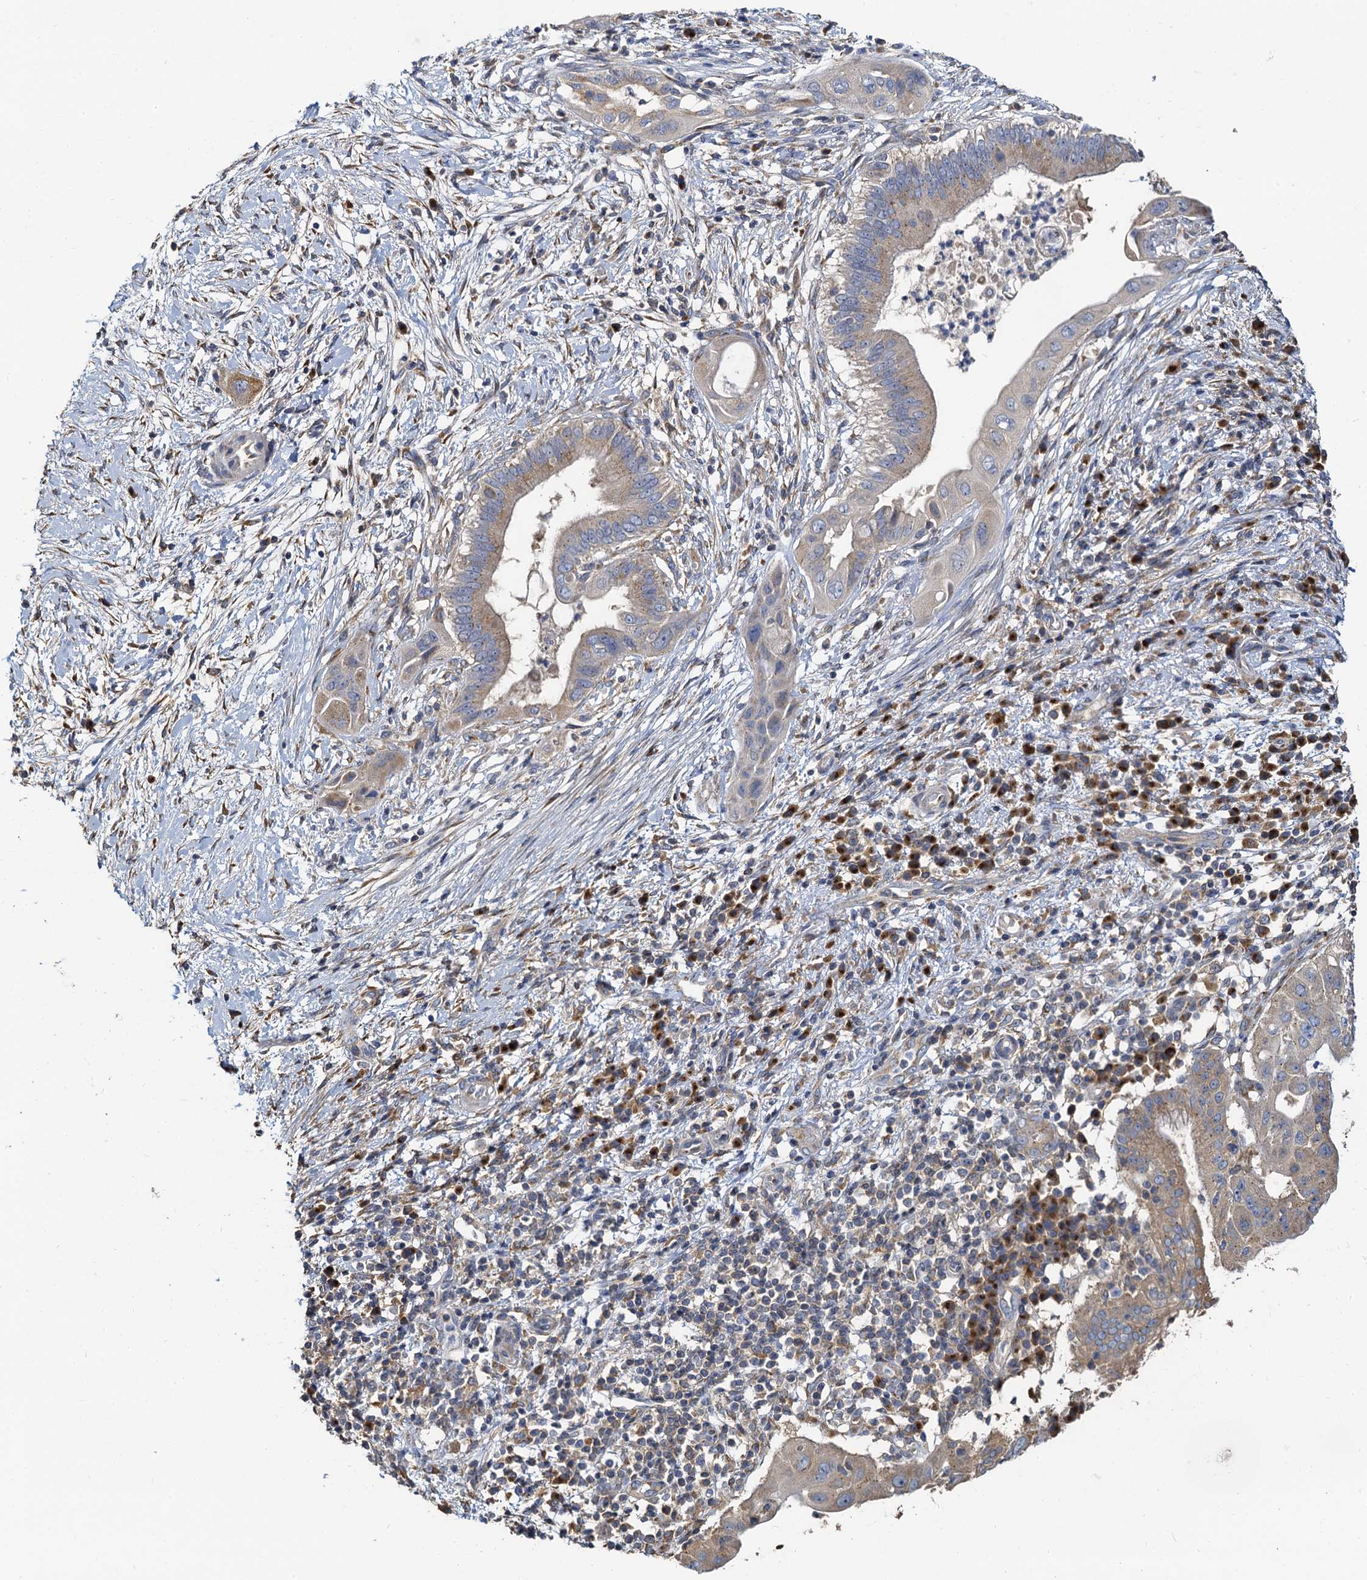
{"staining": {"intensity": "weak", "quantity": ">75%", "location": "cytoplasmic/membranous"}, "tissue": "pancreatic cancer", "cell_type": "Tumor cells", "image_type": "cancer", "snomed": [{"axis": "morphology", "description": "Adenocarcinoma, NOS"}, {"axis": "topography", "description": "Pancreas"}], "caption": "Protein expression analysis of adenocarcinoma (pancreatic) shows weak cytoplasmic/membranous staining in about >75% of tumor cells. (brown staining indicates protein expression, while blue staining denotes nuclei).", "gene": "NKAPD1", "patient": {"sex": "male", "age": 68}}